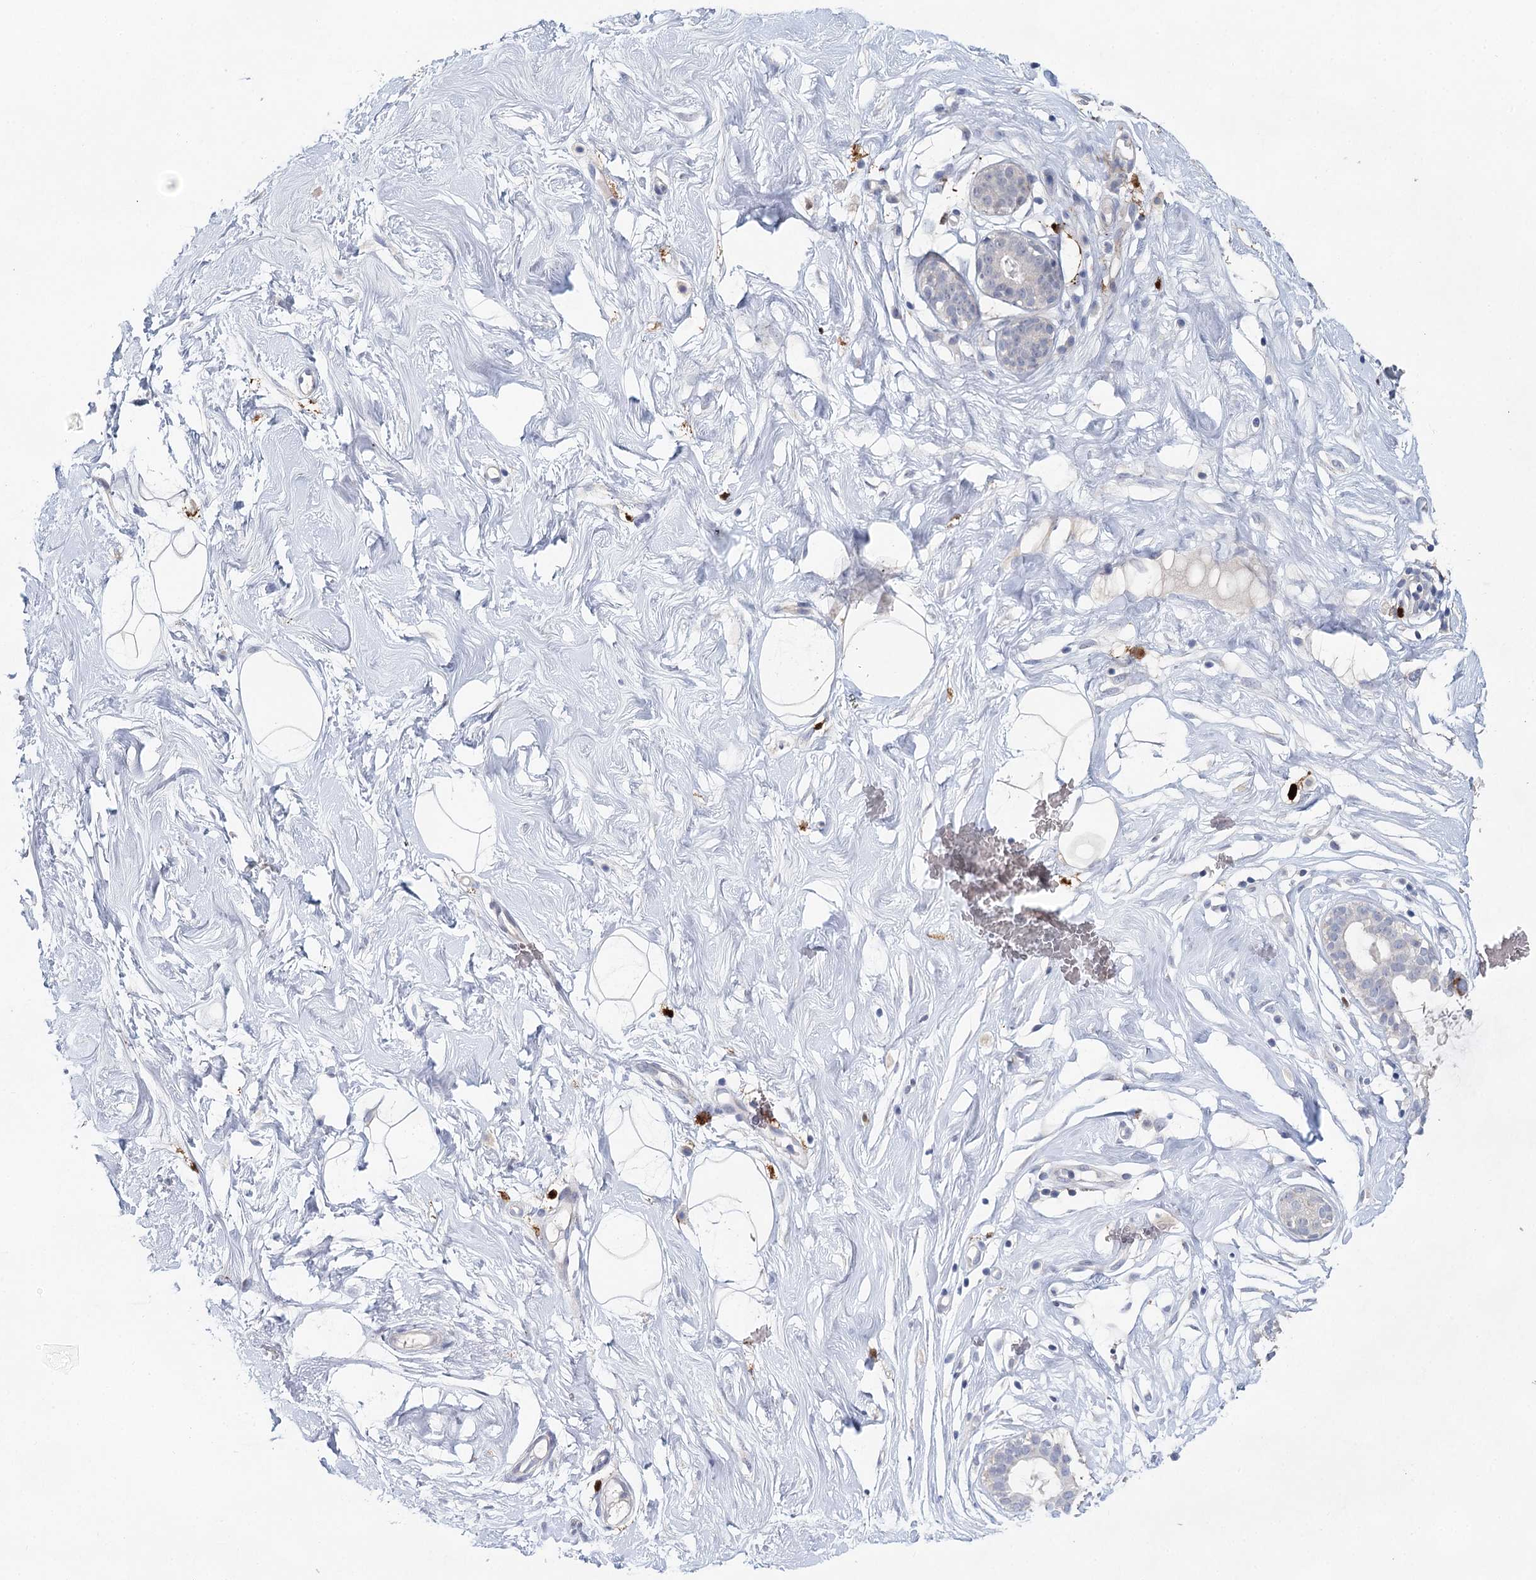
{"staining": {"intensity": "negative", "quantity": "none", "location": "none"}, "tissue": "breast", "cell_type": "Adipocytes", "image_type": "normal", "snomed": [{"axis": "morphology", "description": "Normal tissue, NOS"}, {"axis": "morphology", "description": "Adenoma, NOS"}, {"axis": "topography", "description": "Breast"}], "caption": "A high-resolution photomicrograph shows immunohistochemistry staining of benign breast, which demonstrates no significant staining in adipocytes.", "gene": "SLC19A3", "patient": {"sex": "female", "age": 23}}